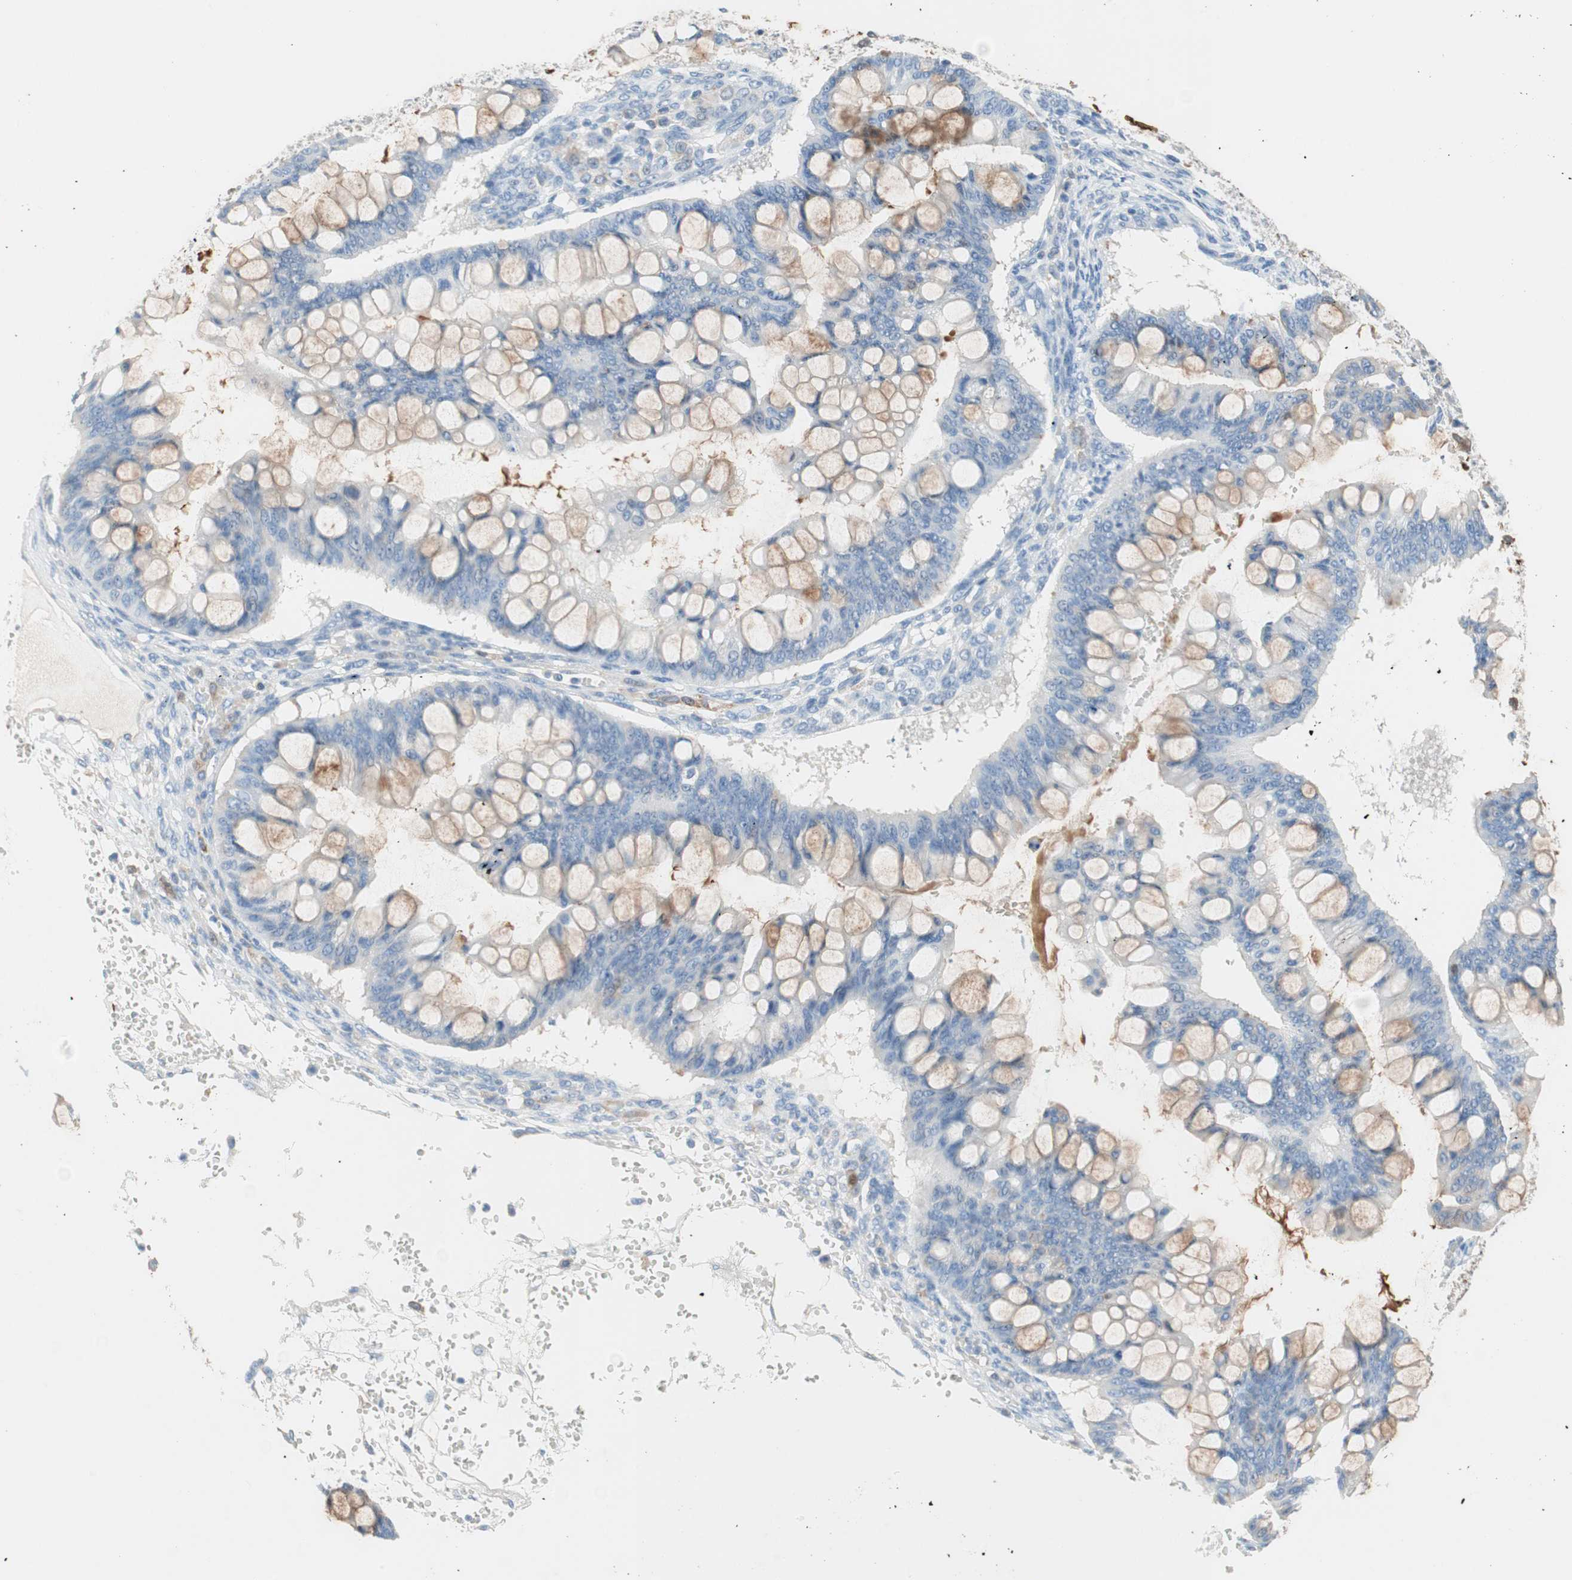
{"staining": {"intensity": "weak", "quantity": "25%-75%", "location": "cytoplasmic/membranous"}, "tissue": "ovarian cancer", "cell_type": "Tumor cells", "image_type": "cancer", "snomed": [{"axis": "morphology", "description": "Cystadenocarcinoma, mucinous, NOS"}, {"axis": "topography", "description": "Ovary"}], "caption": "Protein staining of ovarian cancer tissue displays weak cytoplasmic/membranous staining in about 25%-75% of tumor cells.", "gene": "GLUL", "patient": {"sex": "female", "age": 73}}